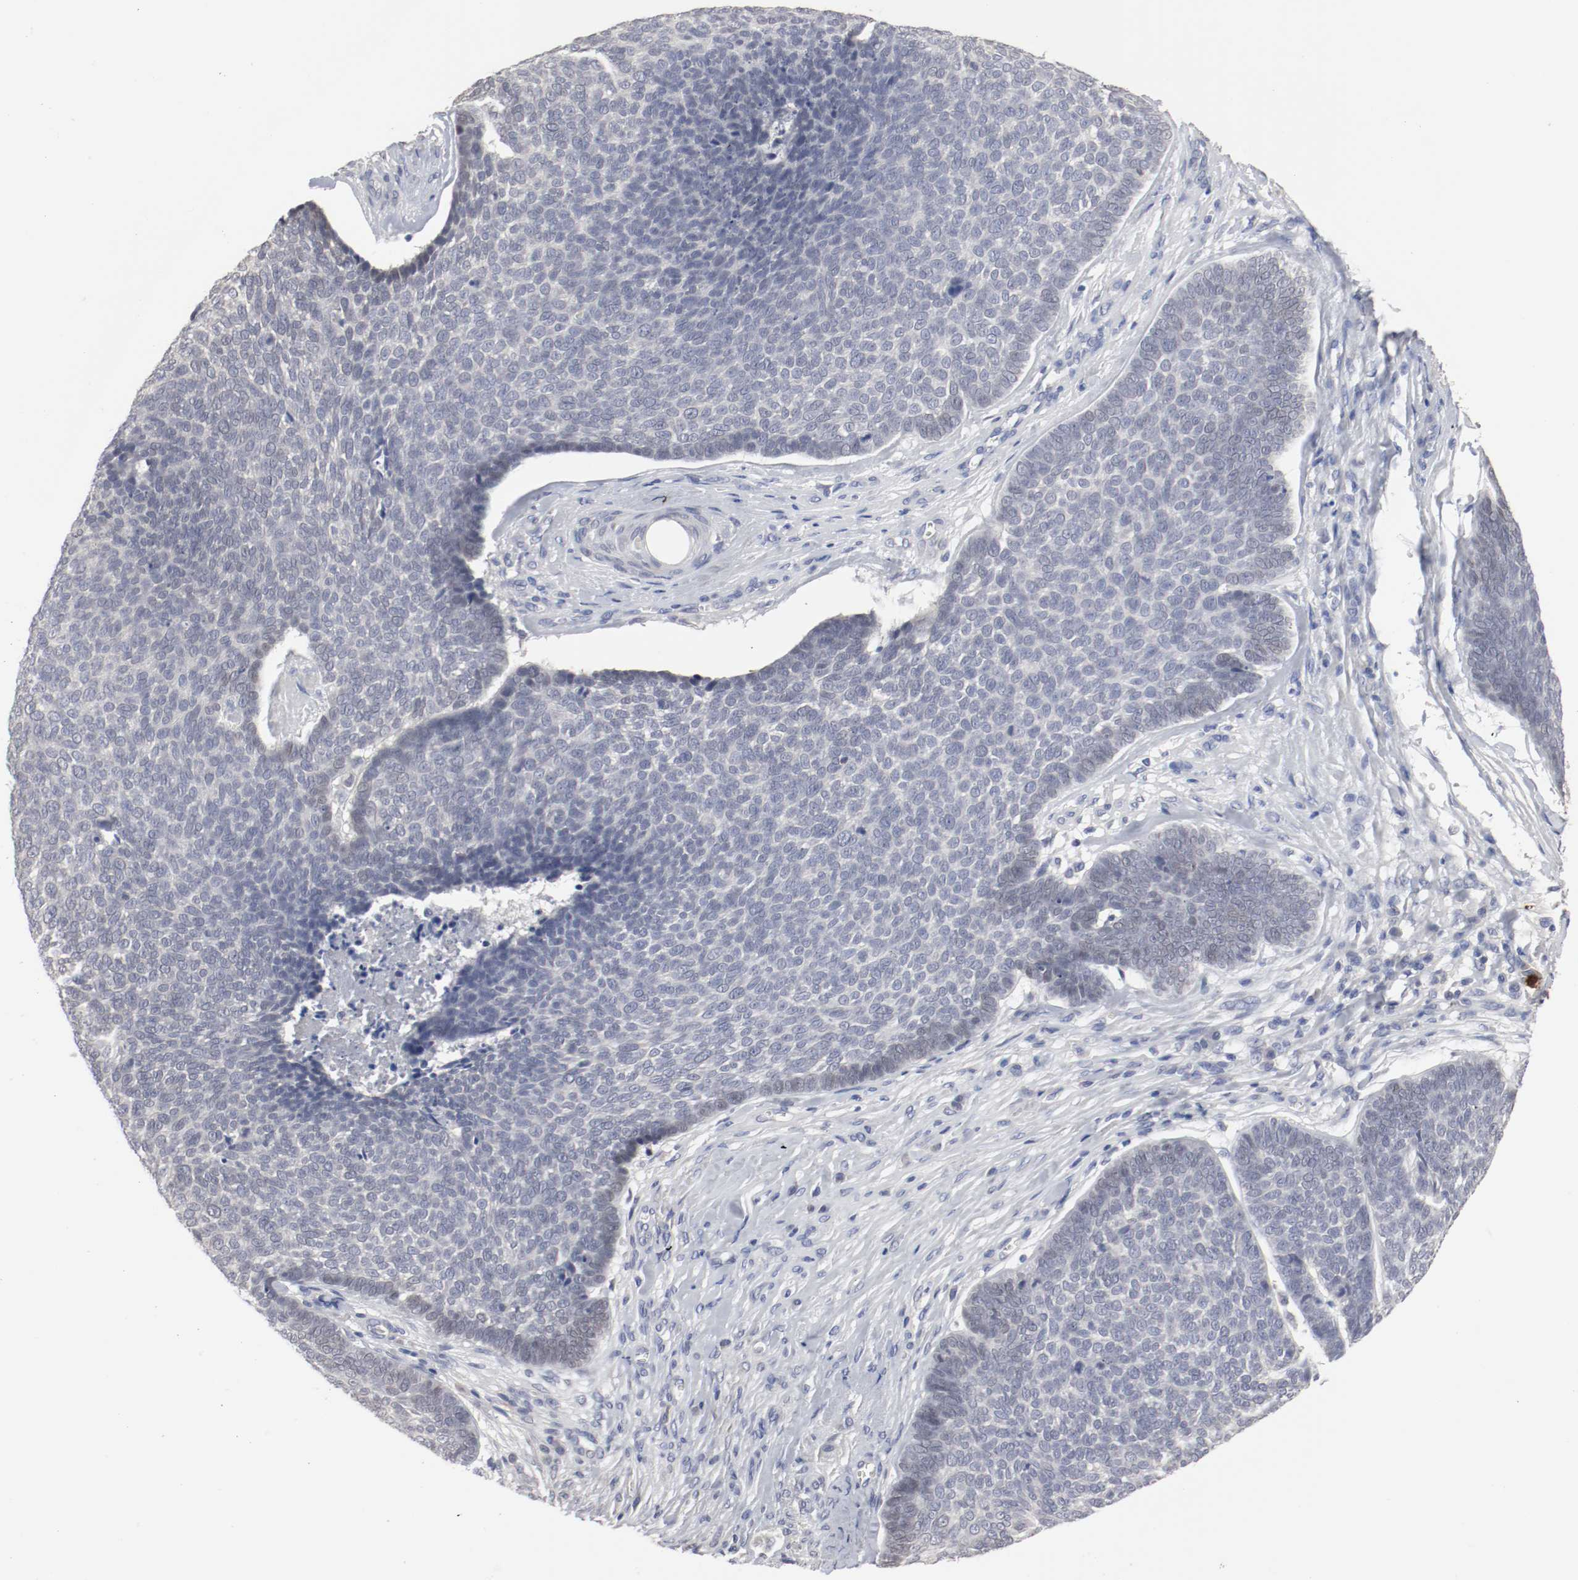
{"staining": {"intensity": "negative", "quantity": "none", "location": "none"}, "tissue": "skin cancer", "cell_type": "Tumor cells", "image_type": "cancer", "snomed": [{"axis": "morphology", "description": "Basal cell carcinoma"}, {"axis": "topography", "description": "Skin"}], "caption": "Tumor cells show no significant positivity in skin cancer.", "gene": "CEBPE", "patient": {"sex": "male", "age": 84}}